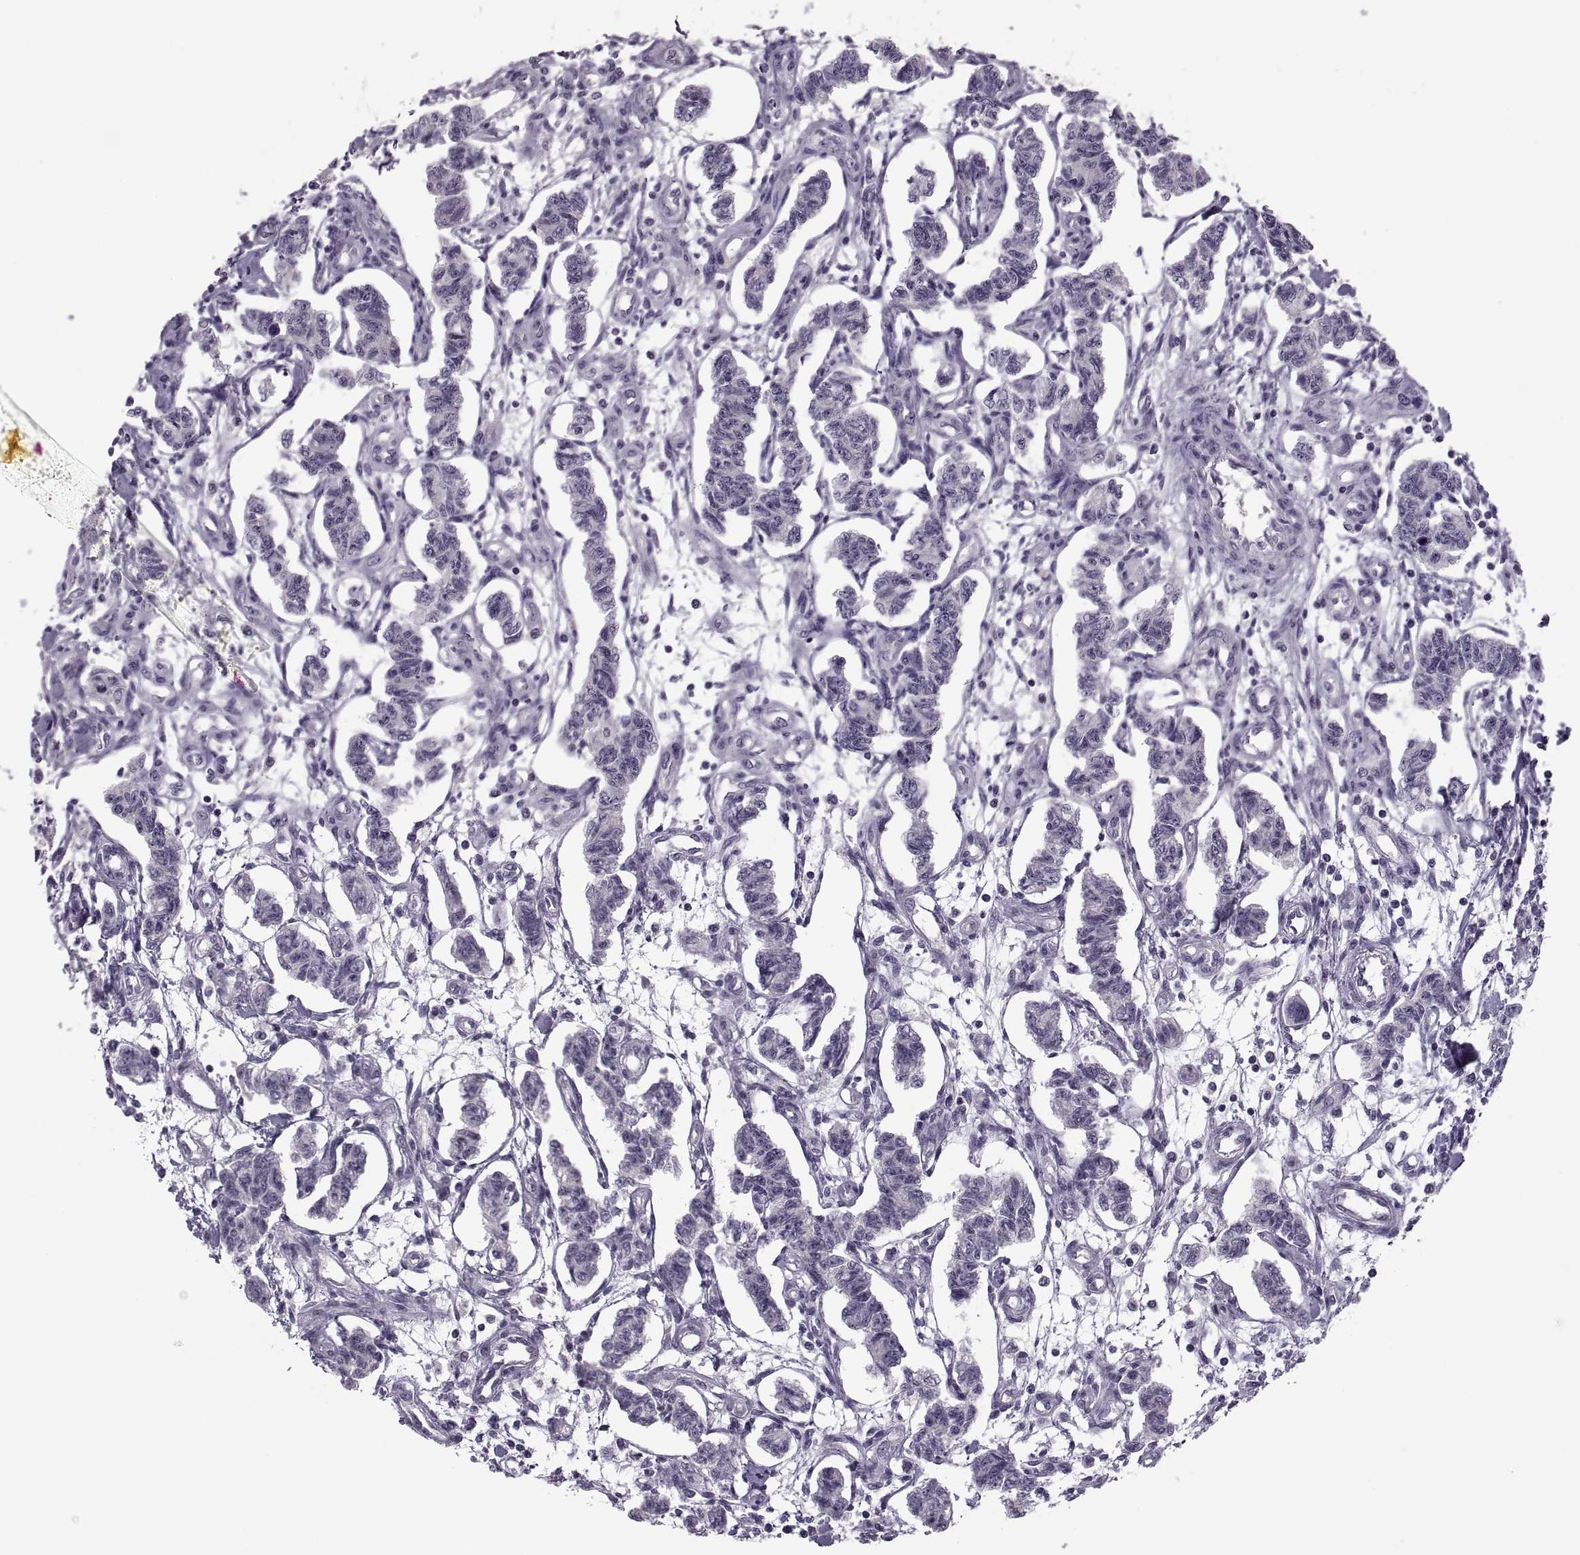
{"staining": {"intensity": "negative", "quantity": "none", "location": "none"}, "tissue": "carcinoid", "cell_type": "Tumor cells", "image_type": "cancer", "snomed": [{"axis": "morphology", "description": "Carcinoid, malignant, NOS"}, {"axis": "topography", "description": "Kidney"}], "caption": "A histopathology image of carcinoid stained for a protein reveals no brown staining in tumor cells.", "gene": "PRSS54", "patient": {"sex": "female", "age": 41}}